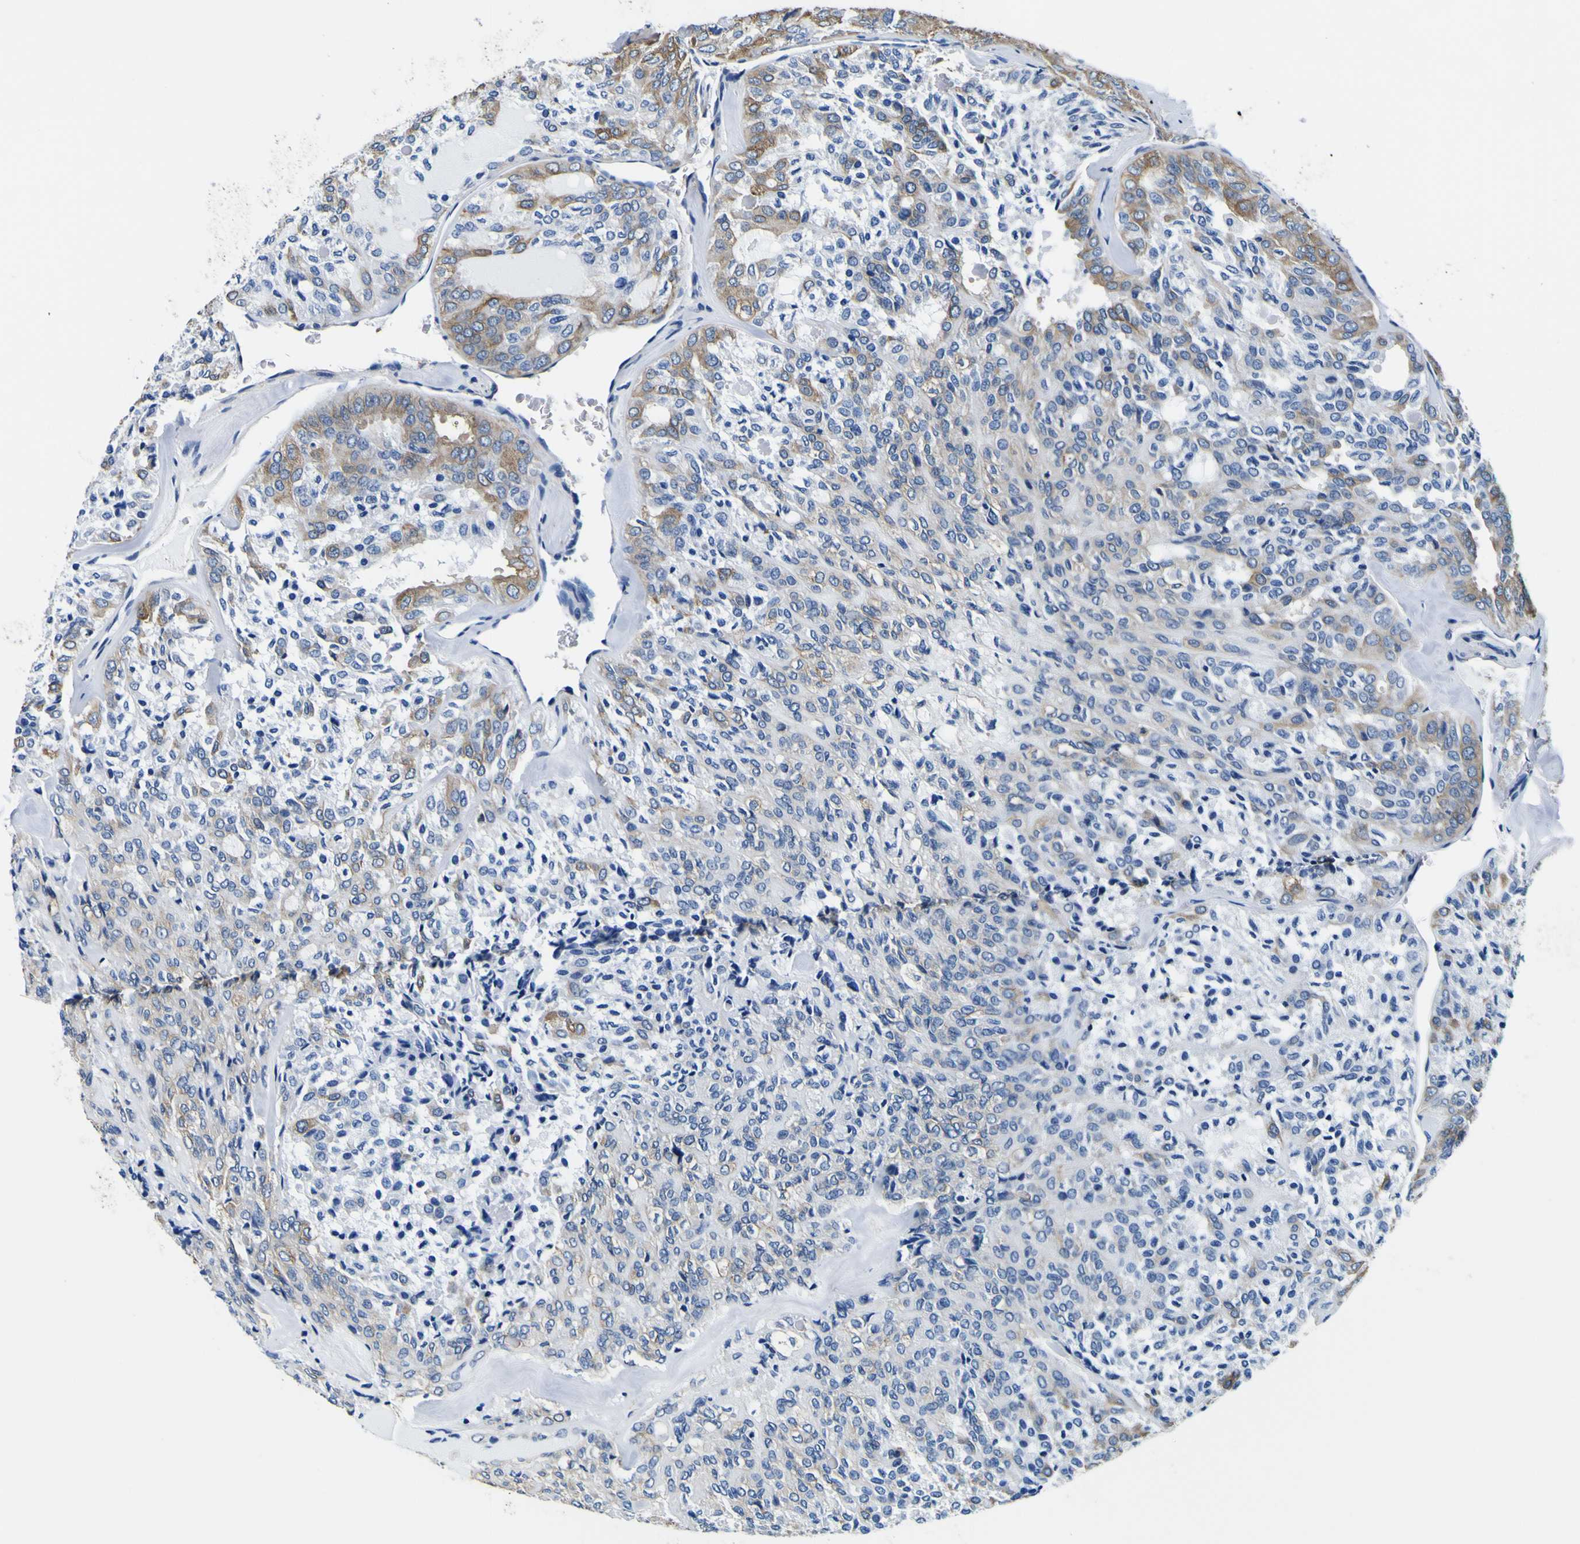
{"staining": {"intensity": "weak", "quantity": "25%-75%", "location": "cytoplasmic/membranous"}, "tissue": "thyroid cancer", "cell_type": "Tumor cells", "image_type": "cancer", "snomed": [{"axis": "morphology", "description": "Follicular adenoma carcinoma, NOS"}, {"axis": "topography", "description": "Thyroid gland"}], "caption": "A brown stain labels weak cytoplasmic/membranous staining of a protein in human follicular adenoma carcinoma (thyroid) tumor cells. Ihc stains the protein of interest in brown and the nuclei are stained blue.", "gene": "TUBA1B", "patient": {"sex": "male", "age": 75}}